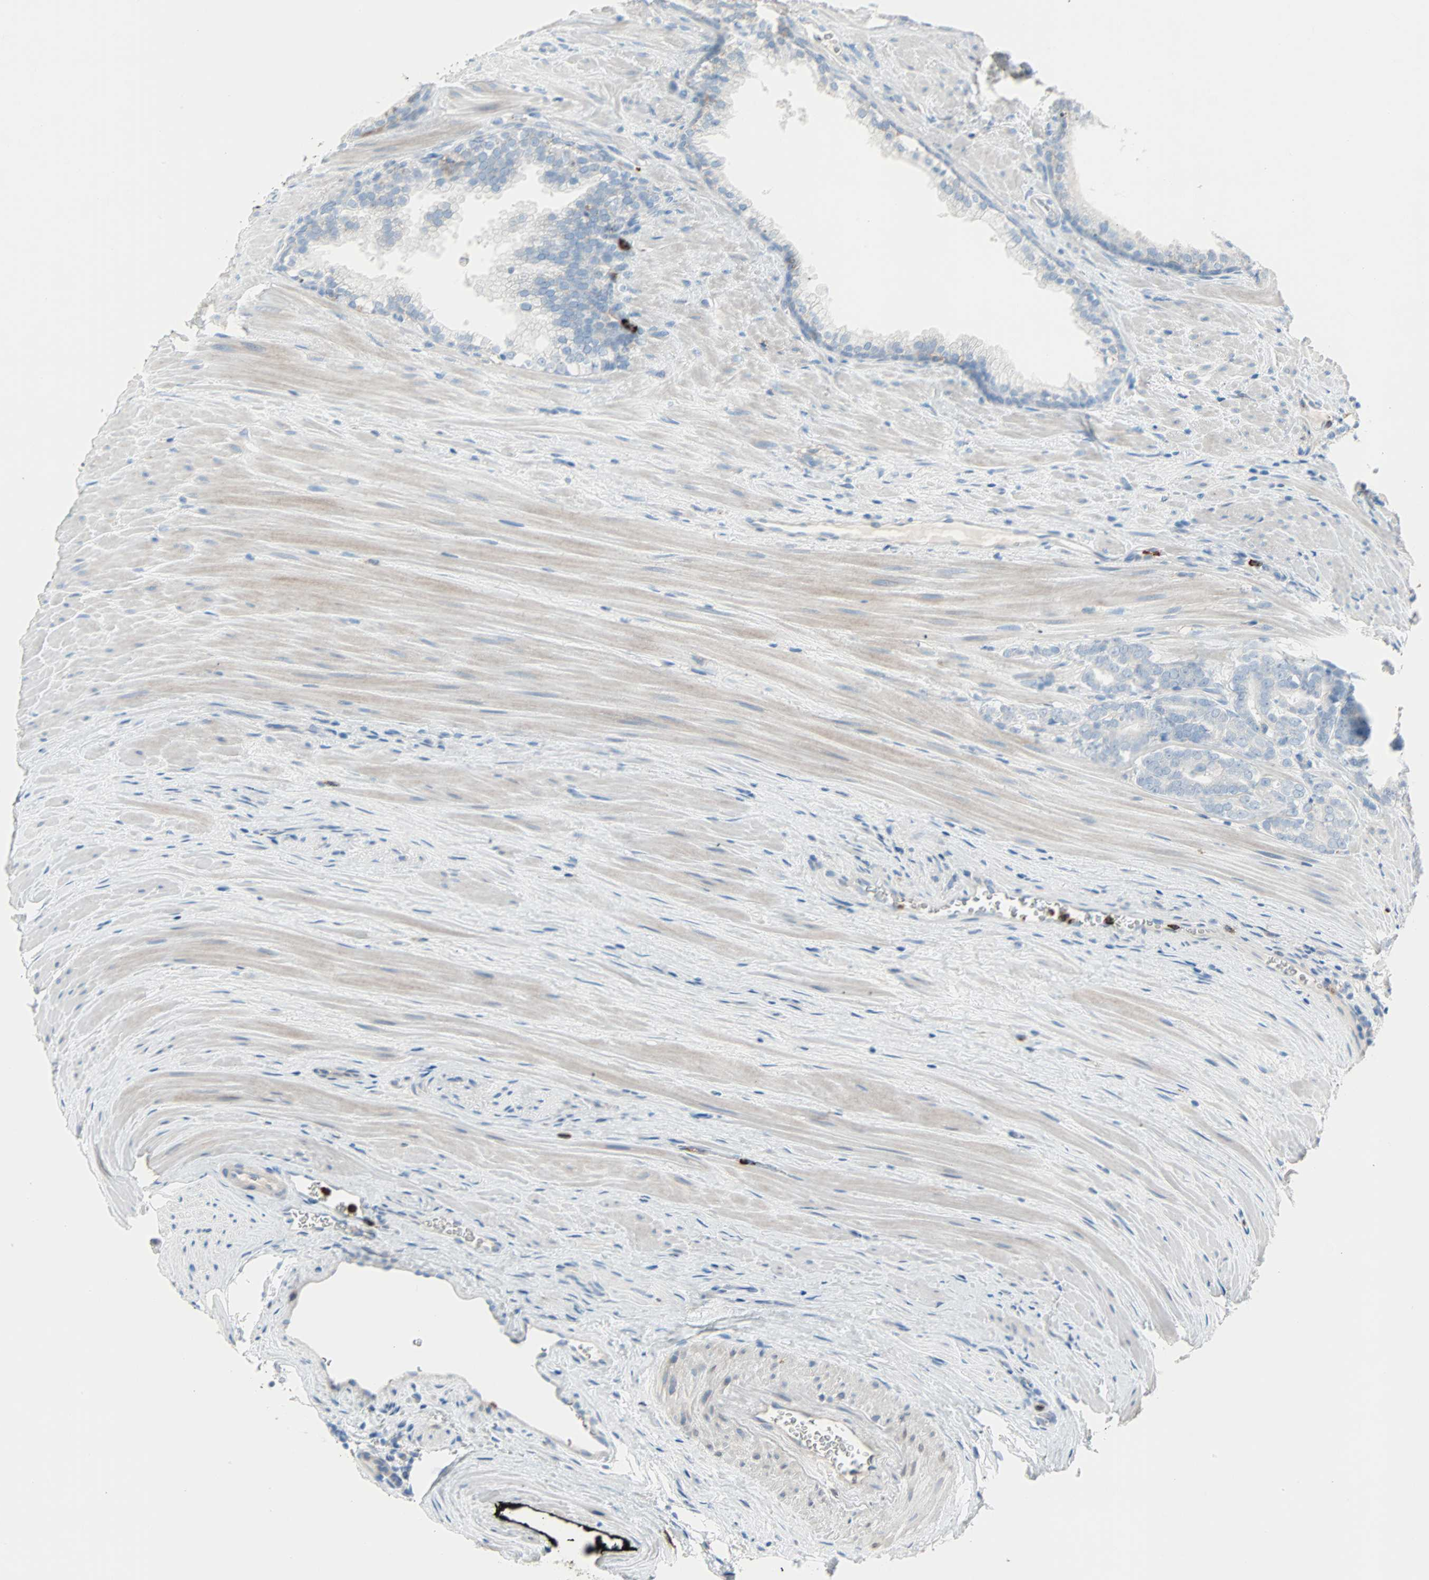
{"staining": {"intensity": "negative", "quantity": "none", "location": "none"}, "tissue": "prostate cancer", "cell_type": "Tumor cells", "image_type": "cancer", "snomed": [{"axis": "morphology", "description": "Adenocarcinoma, Low grade"}, {"axis": "topography", "description": "Prostate"}], "caption": "This is an immunohistochemistry image of human prostate cancer (adenocarcinoma (low-grade)). There is no staining in tumor cells.", "gene": "CLEC4A", "patient": {"sex": "male", "age": 58}}